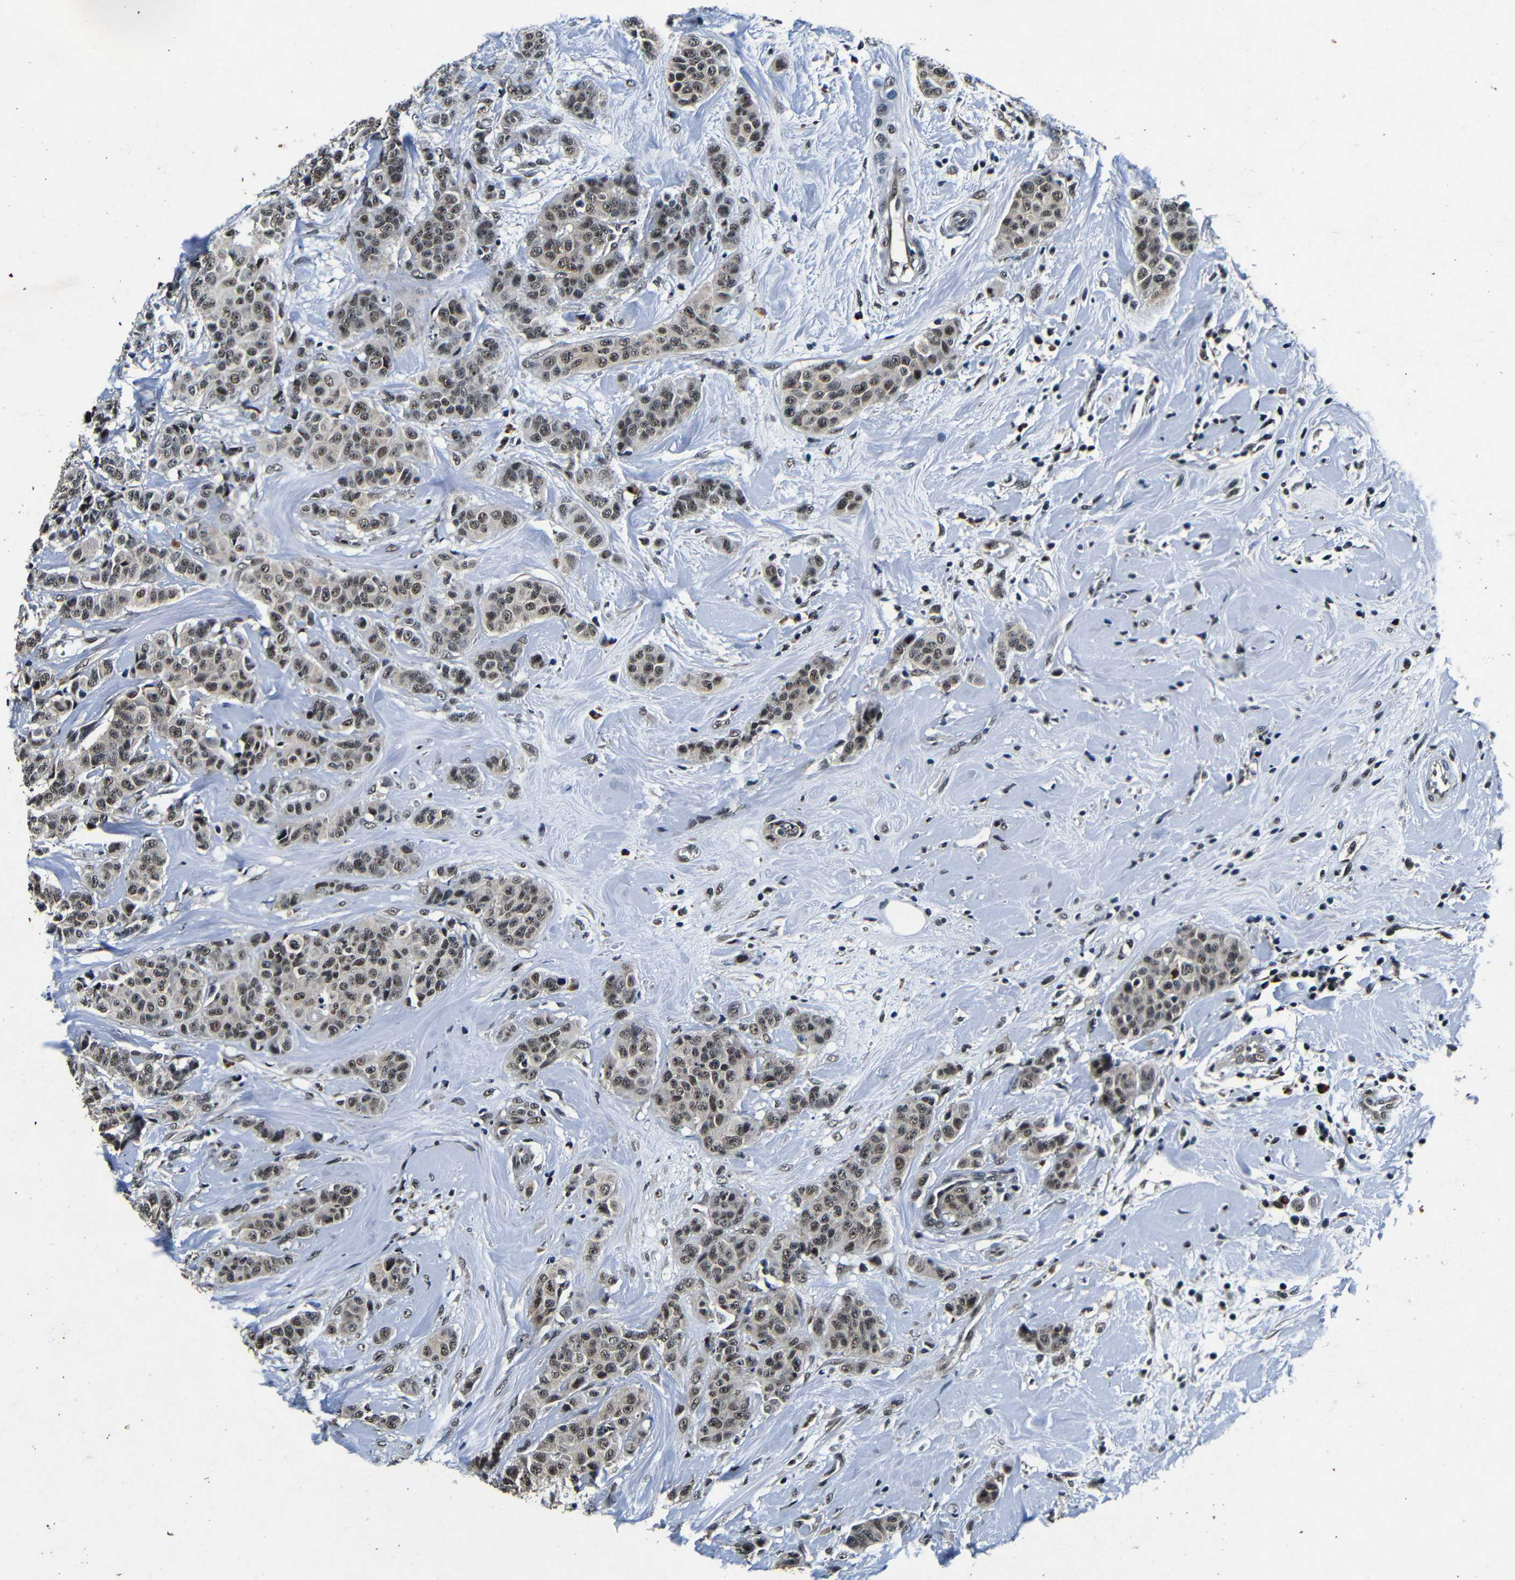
{"staining": {"intensity": "weak", "quantity": ">75%", "location": "nuclear"}, "tissue": "breast cancer", "cell_type": "Tumor cells", "image_type": "cancer", "snomed": [{"axis": "morphology", "description": "Normal tissue, NOS"}, {"axis": "morphology", "description": "Duct carcinoma"}, {"axis": "topography", "description": "Breast"}], "caption": "This photomicrograph demonstrates IHC staining of human invasive ductal carcinoma (breast), with low weak nuclear staining in approximately >75% of tumor cells.", "gene": "FOXD4", "patient": {"sex": "female", "age": 40}}